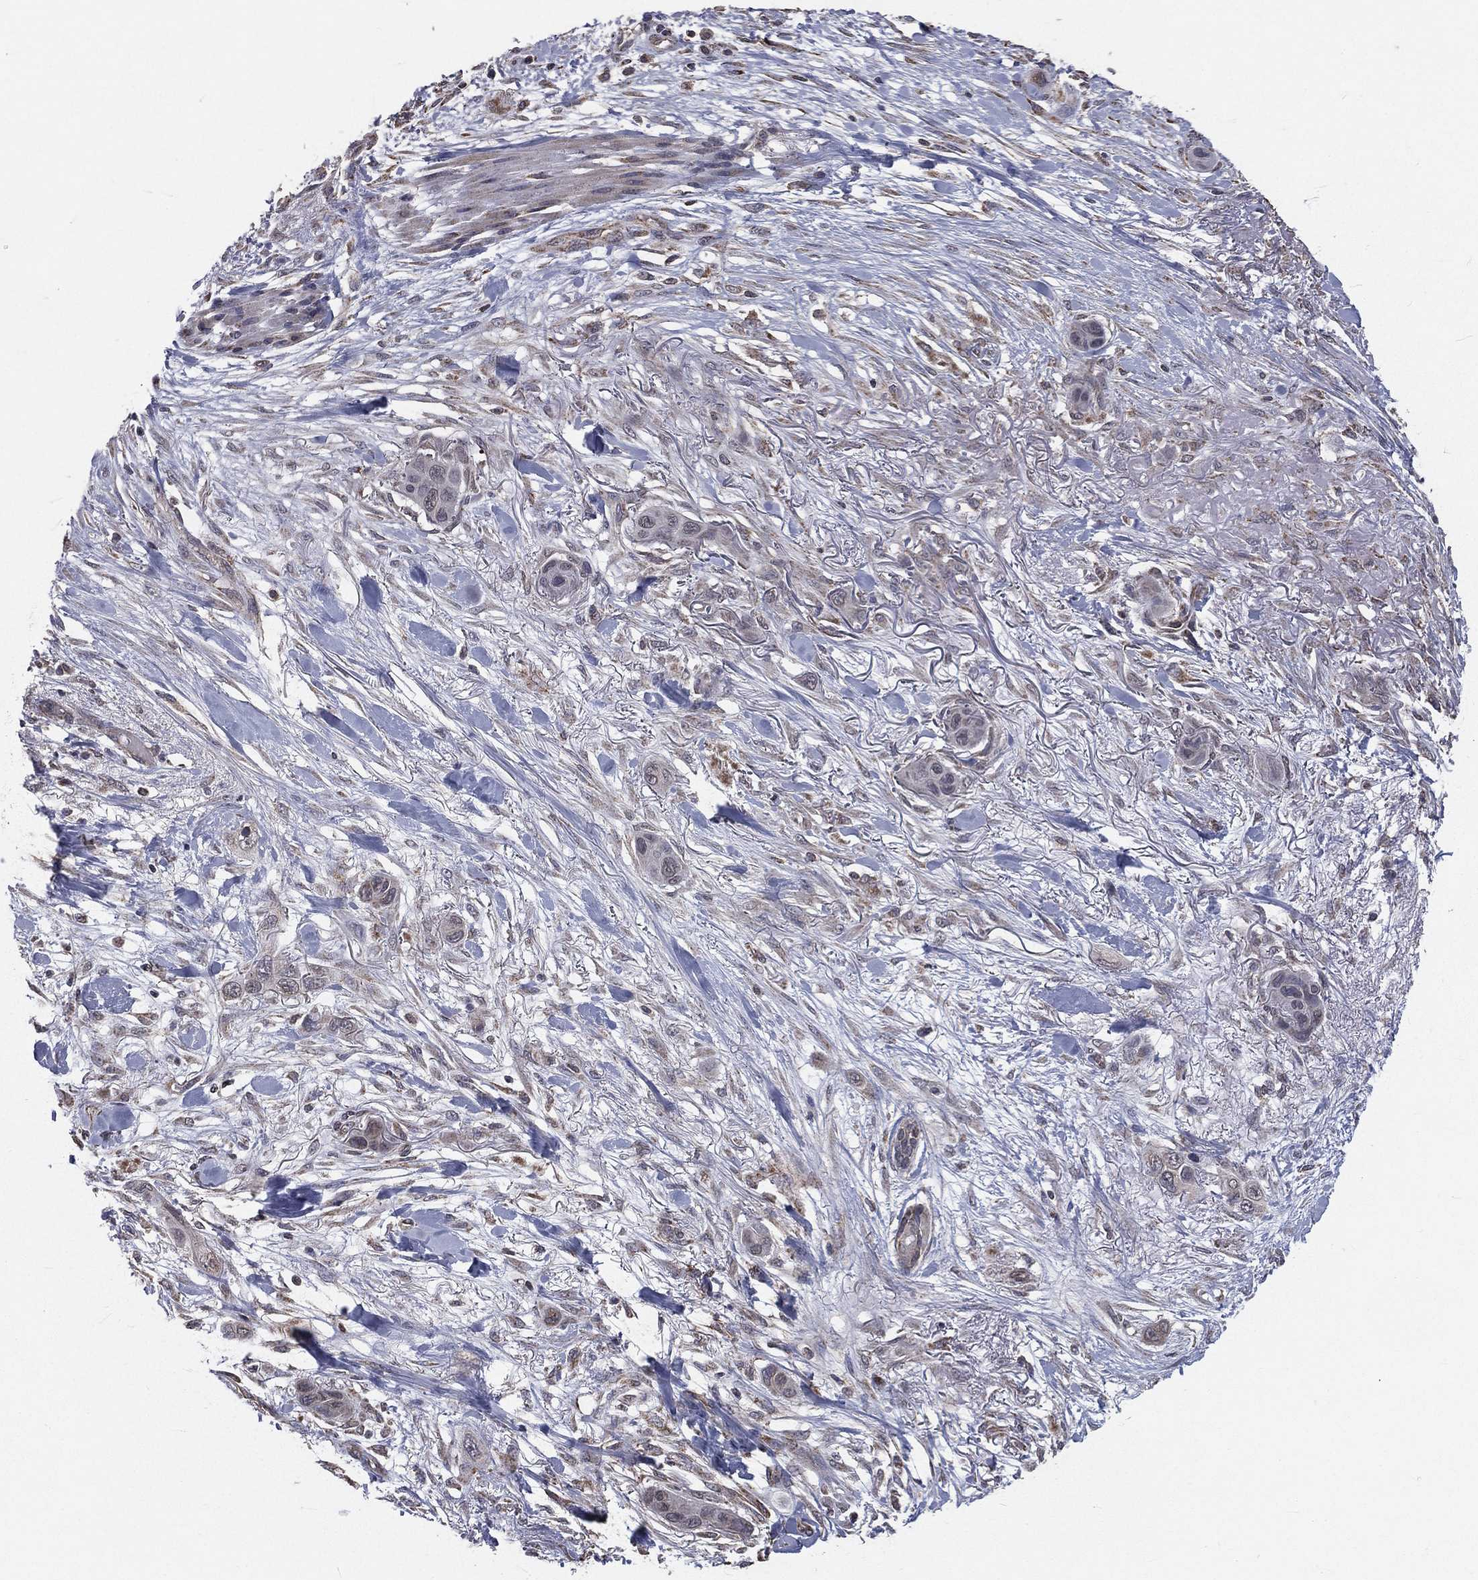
{"staining": {"intensity": "negative", "quantity": "none", "location": "none"}, "tissue": "skin cancer", "cell_type": "Tumor cells", "image_type": "cancer", "snomed": [{"axis": "morphology", "description": "Squamous cell carcinoma, NOS"}, {"axis": "topography", "description": "Skin"}], "caption": "IHC micrograph of neoplastic tissue: squamous cell carcinoma (skin) stained with DAB displays no significant protein positivity in tumor cells.", "gene": "MRPL46", "patient": {"sex": "male", "age": 79}}